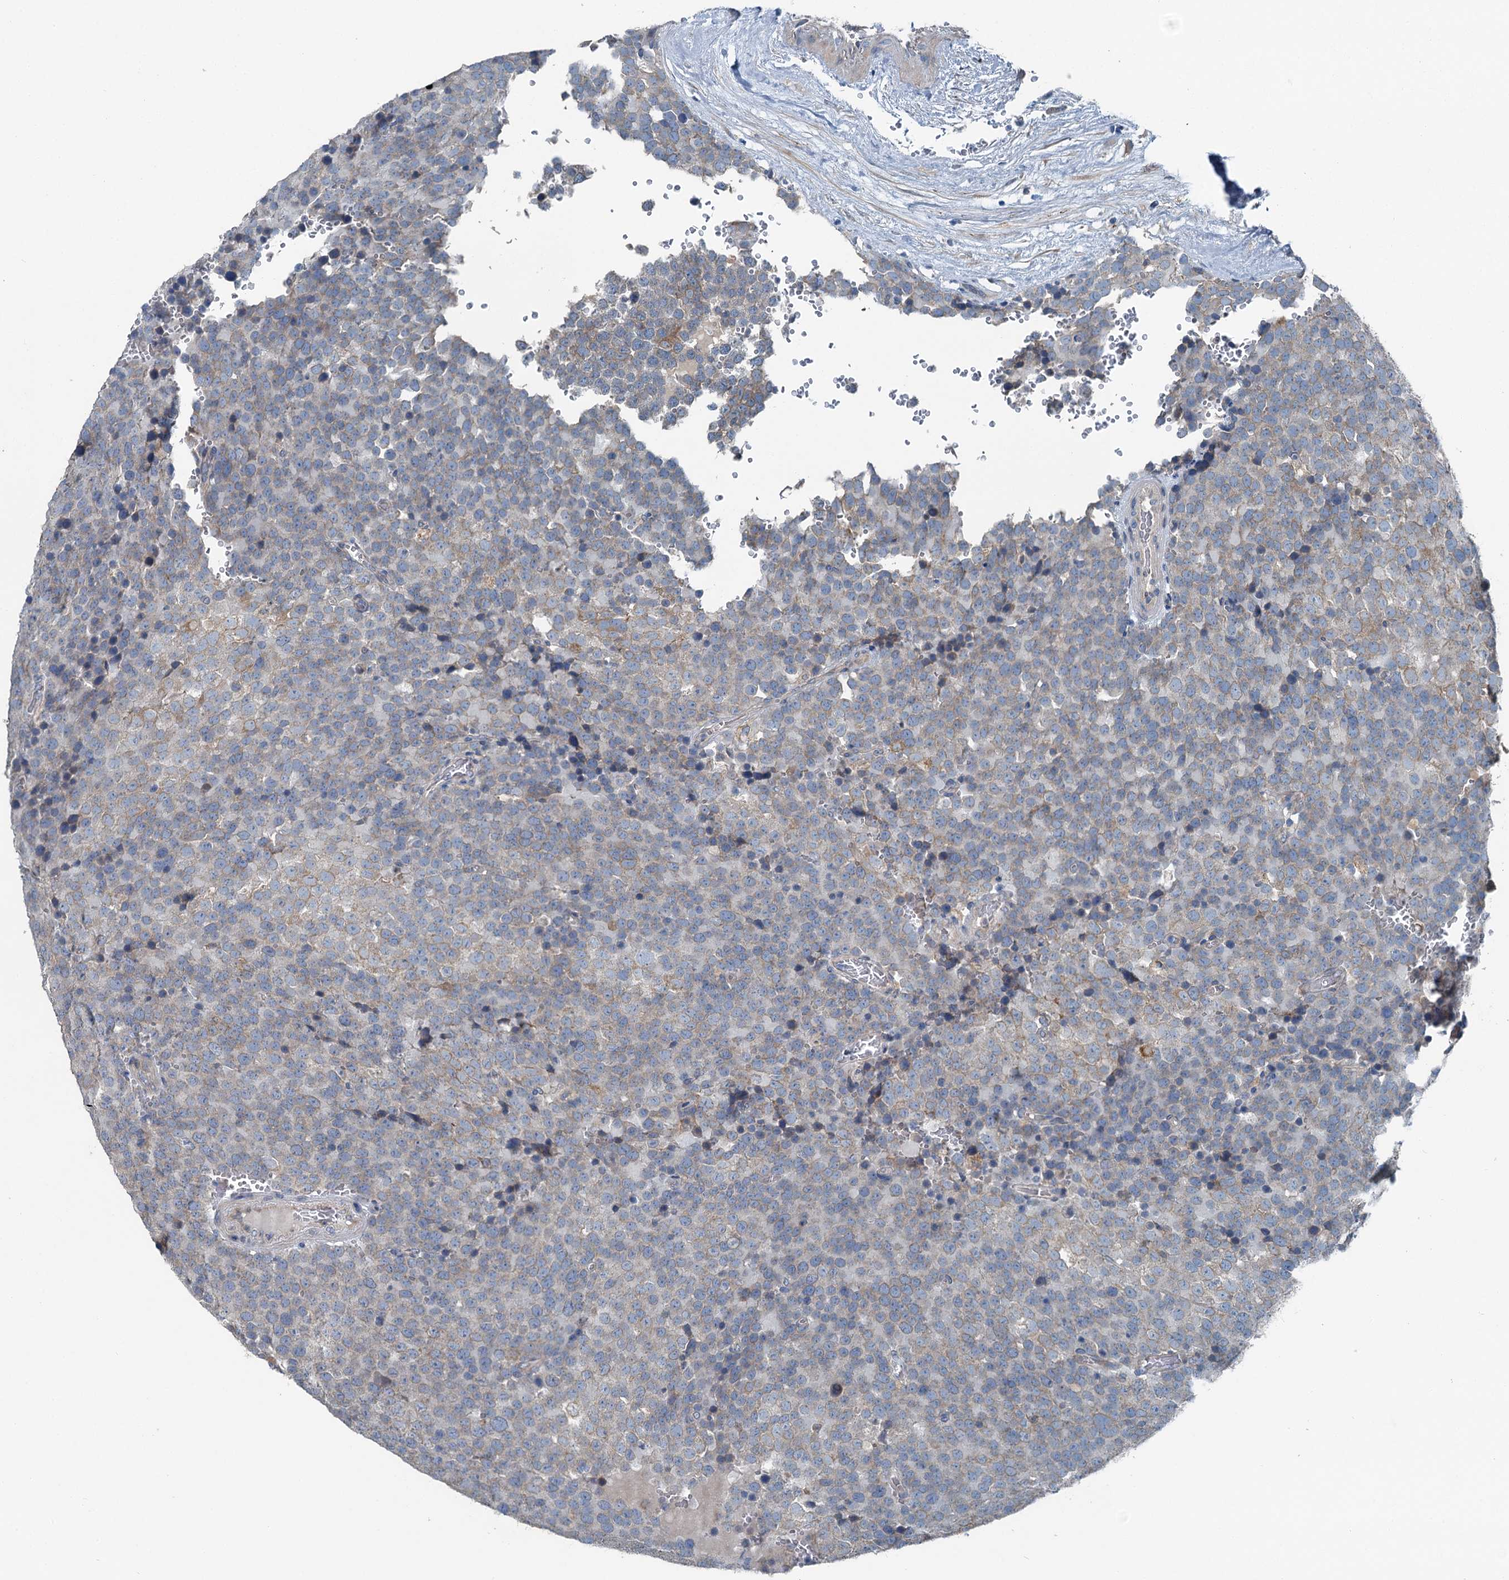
{"staining": {"intensity": "weak", "quantity": "<25%", "location": "cytoplasmic/membranous"}, "tissue": "testis cancer", "cell_type": "Tumor cells", "image_type": "cancer", "snomed": [{"axis": "morphology", "description": "Seminoma, NOS"}, {"axis": "topography", "description": "Testis"}], "caption": "A histopathology image of human seminoma (testis) is negative for staining in tumor cells. (Stains: DAB (3,3'-diaminobenzidine) immunohistochemistry (IHC) with hematoxylin counter stain, Microscopy: brightfield microscopy at high magnification).", "gene": "C6orf120", "patient": {"sex": "male", "age": 71}}